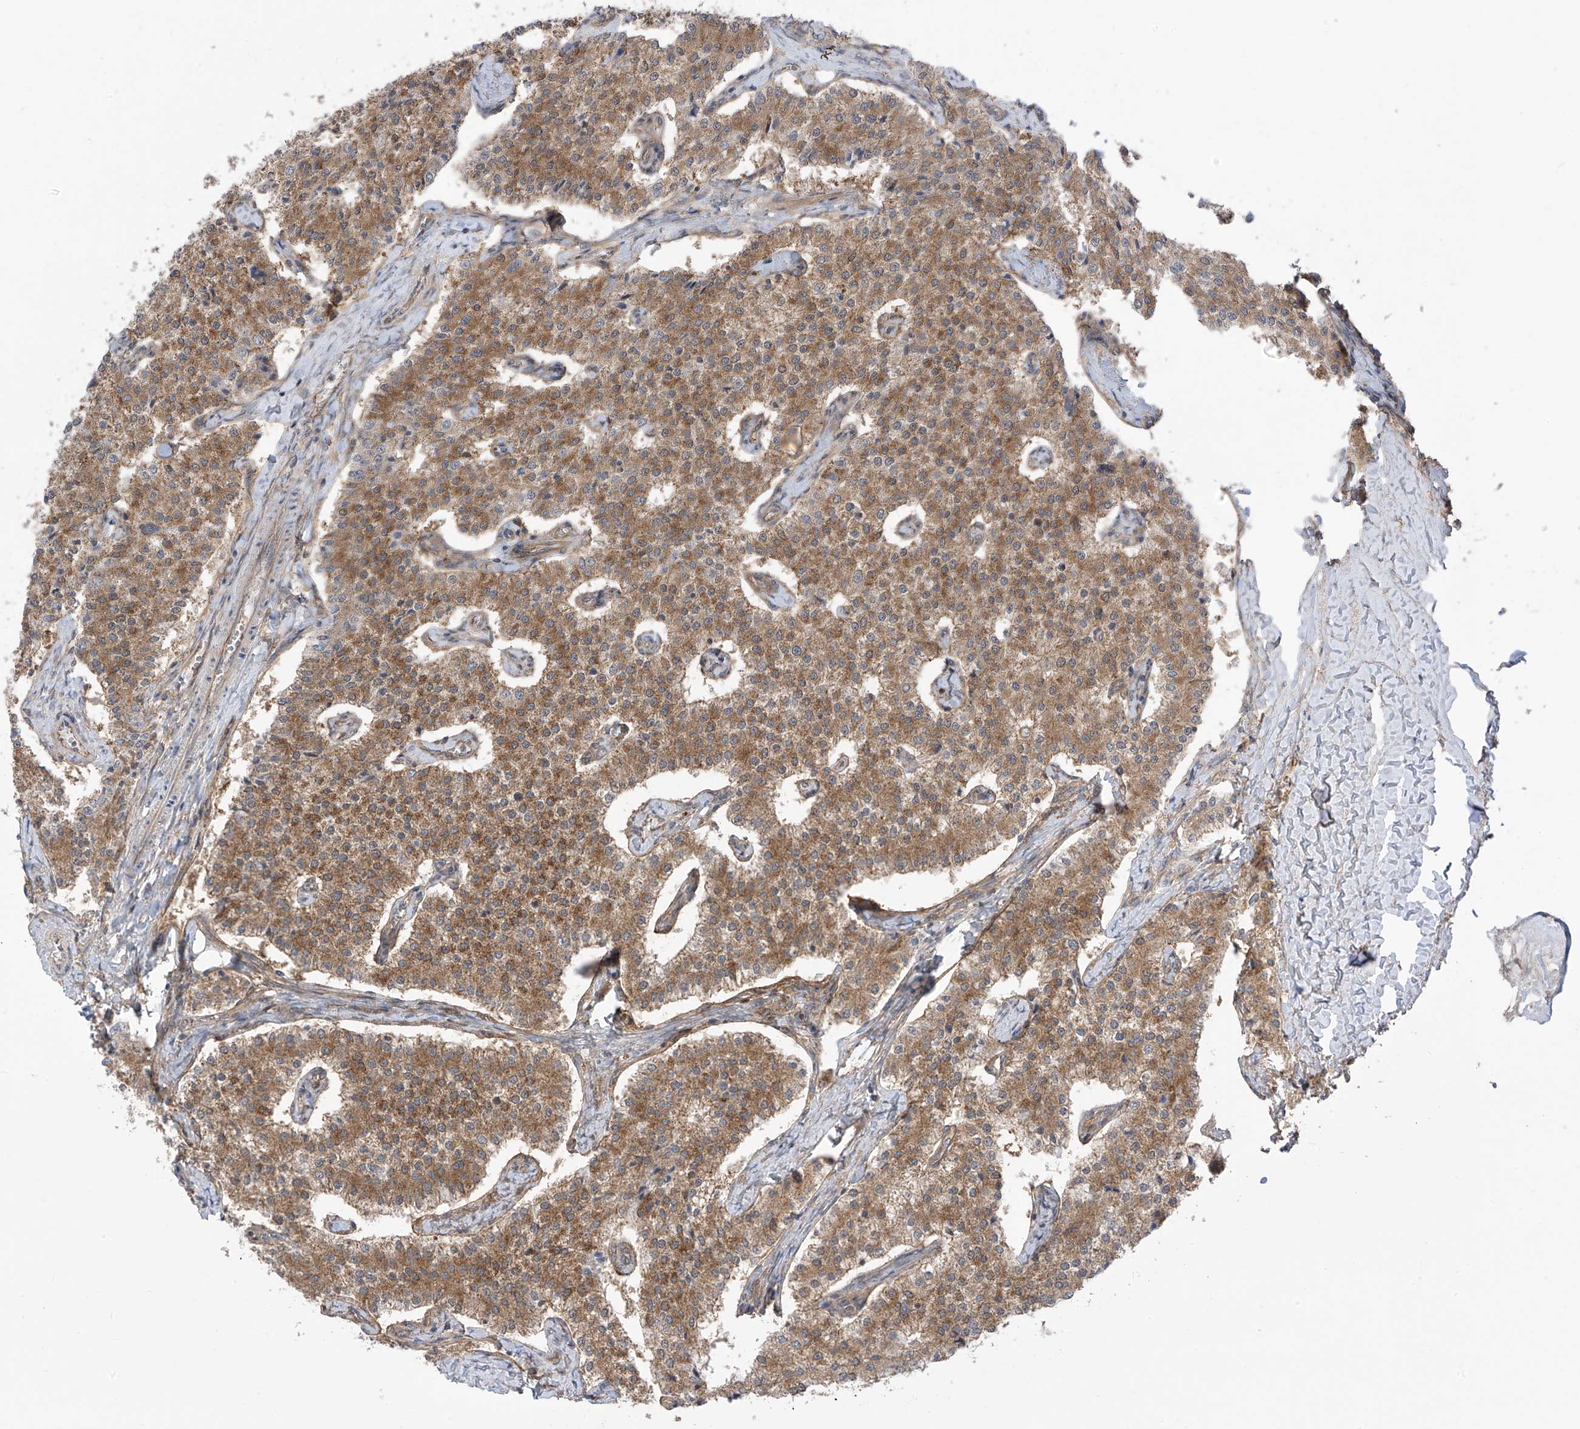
{"staining": {"intensity": "moderate", "quantity": ">75%", "location": "cytoplasmic/membranous"}, "tissue": "carcinoid", "cell_type": "Tumor cells", "image_type": "cancer", "snomed": [{"axis": "morphology", "description": "Carcinoid, malignant, NOS"}, {"axis": "topography", "description": "Colon"}], "caption": "Brown immunohistochemical staining in carcinoid demonstrates moderate cytoplasmic/membranous expression in approximately >75% of tumor cells.", "gene": "REPS1", "patient": {"sex": "female", "age": 52}}